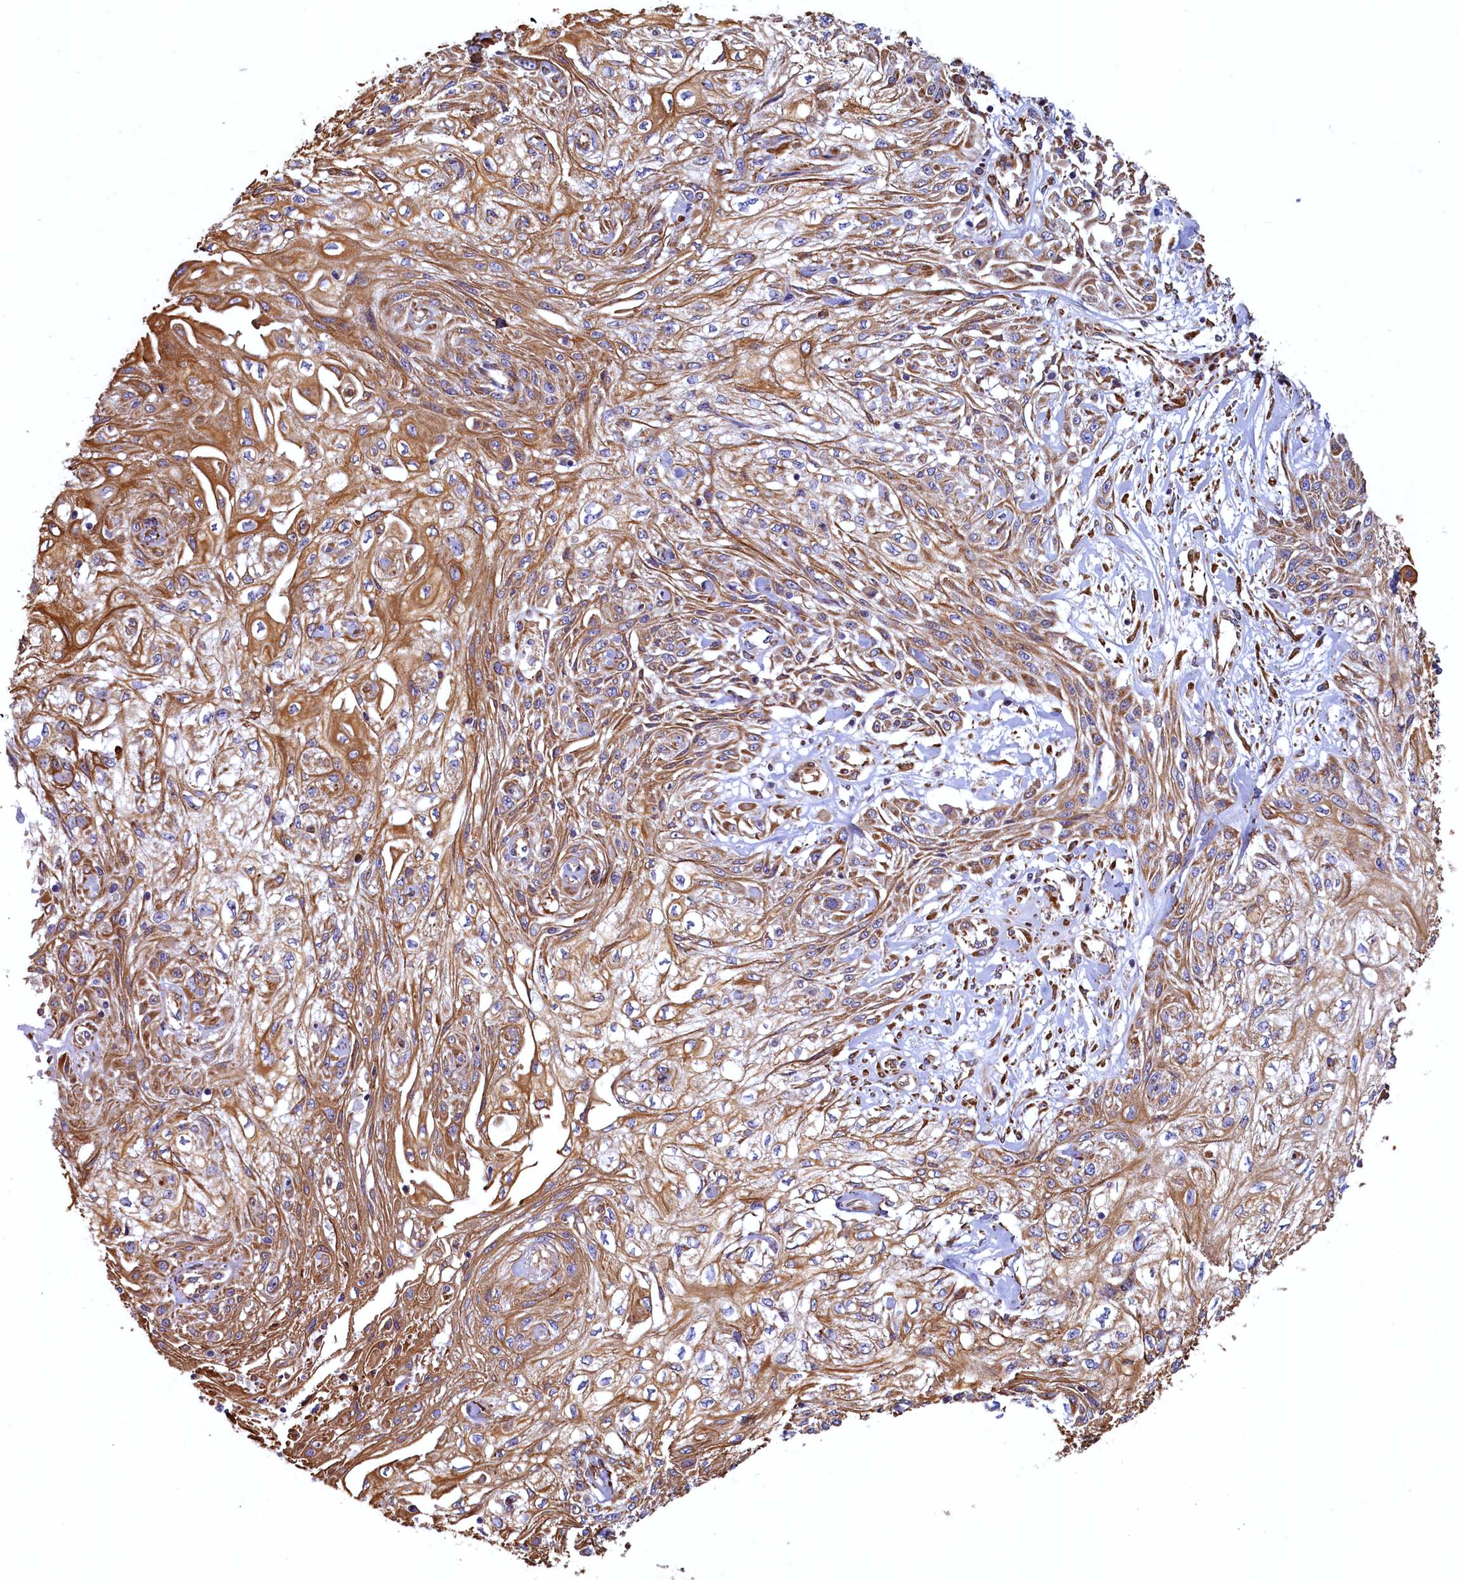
{"staining": {"intensity": "moderate", "quantity": "25%-75%", "location": "cytoplasmic/membranous"}, "tissue": "skin cancer", "cell_type": "Tumor cells", "image_type": "cancer", "snomed": [{"axis": "morphology", "description": "Squamous cell carcinoma, NOS"}, {"axis": "morphology", "description": "Squamous cell carcinoma, metastatic, NOS"}, {"axis": "topography", "description": "Skin"}, {"axis": "topography", "description": "Lymph node"}], "caption": "Immunohistochemistry (IHC) (DAB (3,3'-diaminobenzidine)) staining of skin cancer shows moderate cytoplasmic/membranous protein expression in approximately 25%-75% of tumor cells. (brown staining indicates protein expression, while blue staining denotes nuclei).", "gene": "LRRC57", "patient": {"sex": "male", "age": 75}}